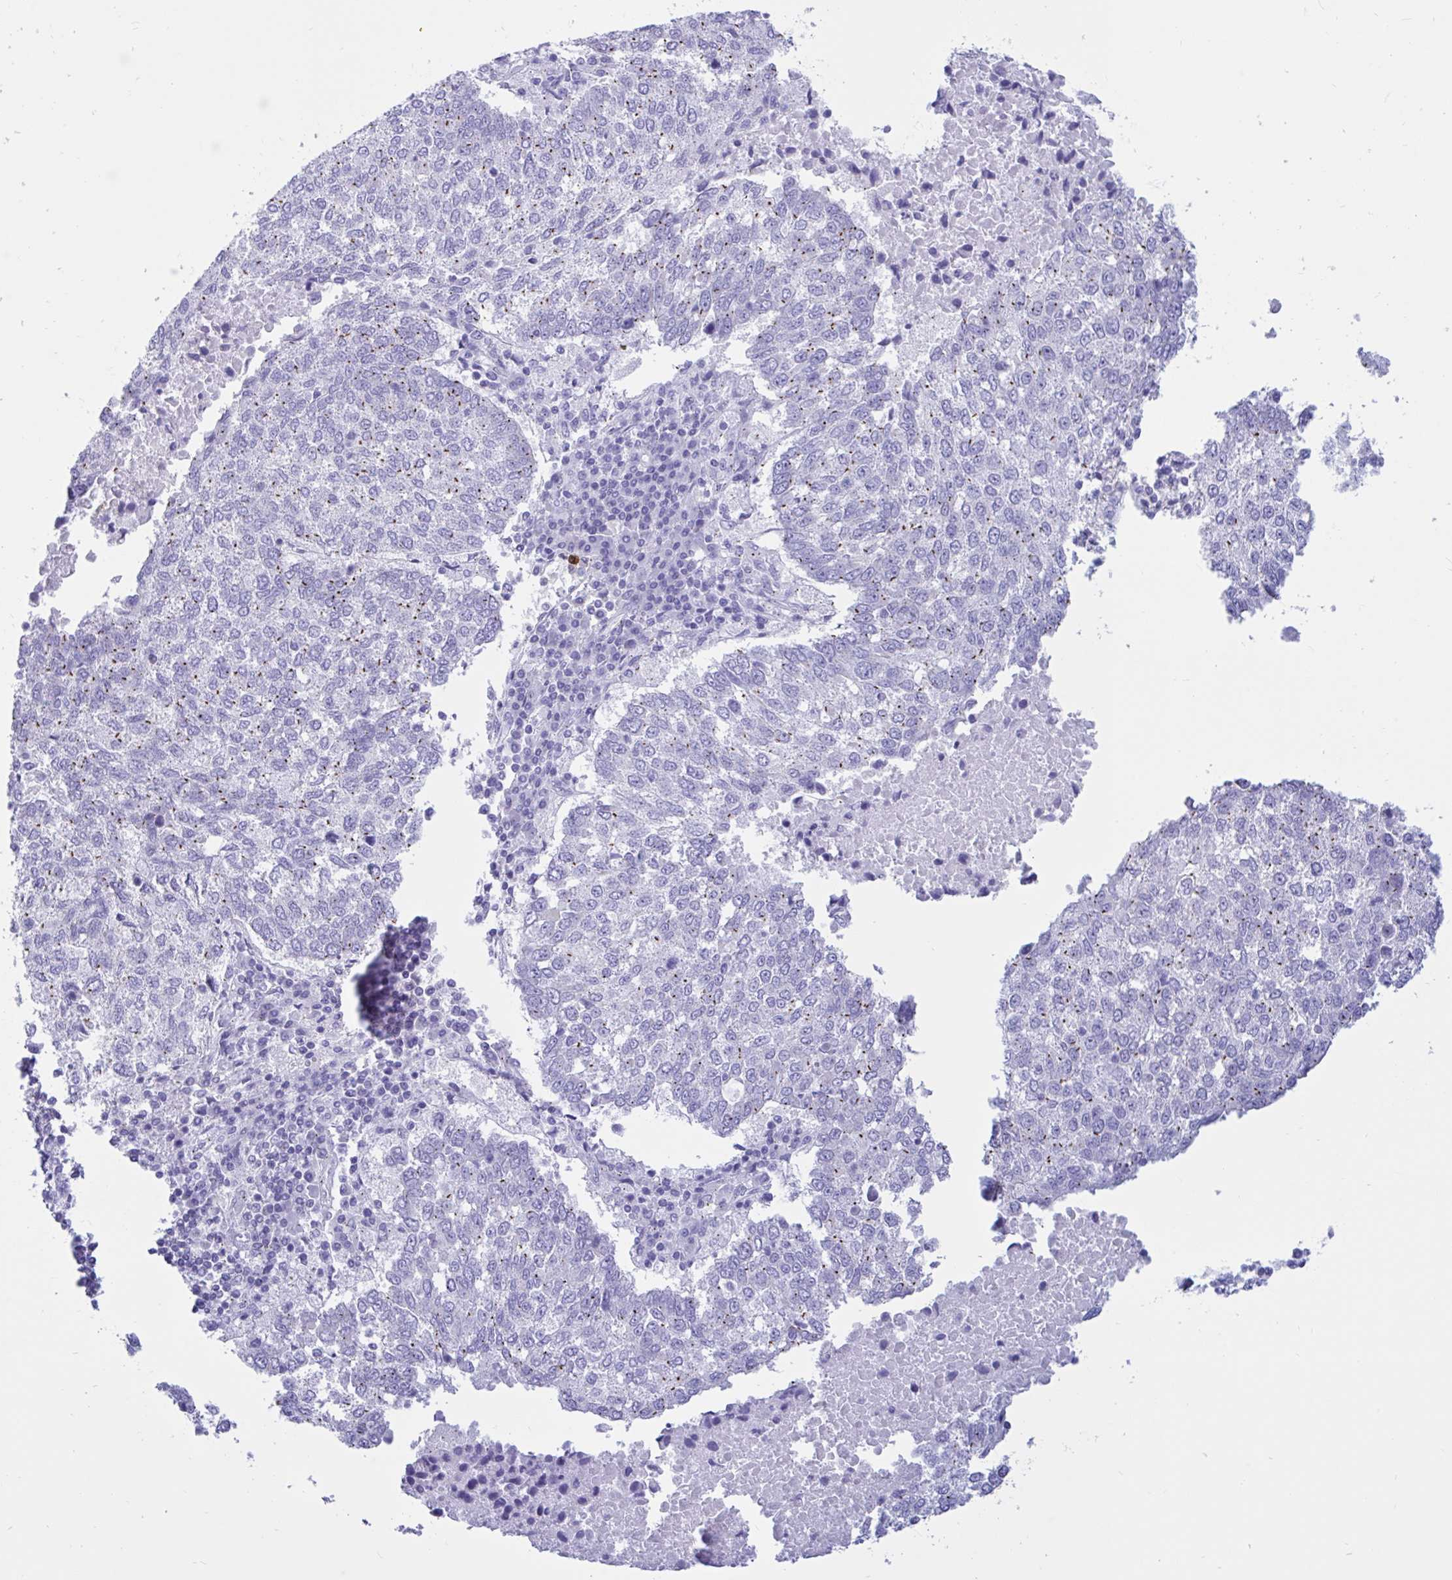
{"staining": {"intensity": "moderate", "quantity": "25%-75%", "location": "cytoplasmic/membranous"}, "tissue": "lung cancer", "cell_type": "Tumor cells", "image_type": "cancer", "snomed": [{"axis": "morphology", "description": "Squamous cell carcinoma, NOS"}, {"axis": "topography", "description": "Lung"}], "caption": "Immunohistochemistry (DAB (3,3'-diaminobenzidine)) staining of human squamous cell carcinoma (lung) reveals moderate cytoplasmic/membranous protein expression in approximately 25%-75% of tumor cells. The staining was performed using DAB (3,3'-diaminobenzidine), with brown indicating positive protein expression. Nuclei are stained blue with hematoxylin.", "gene": "RNASE3", "patient": {"sex": "male", "age": 73}}